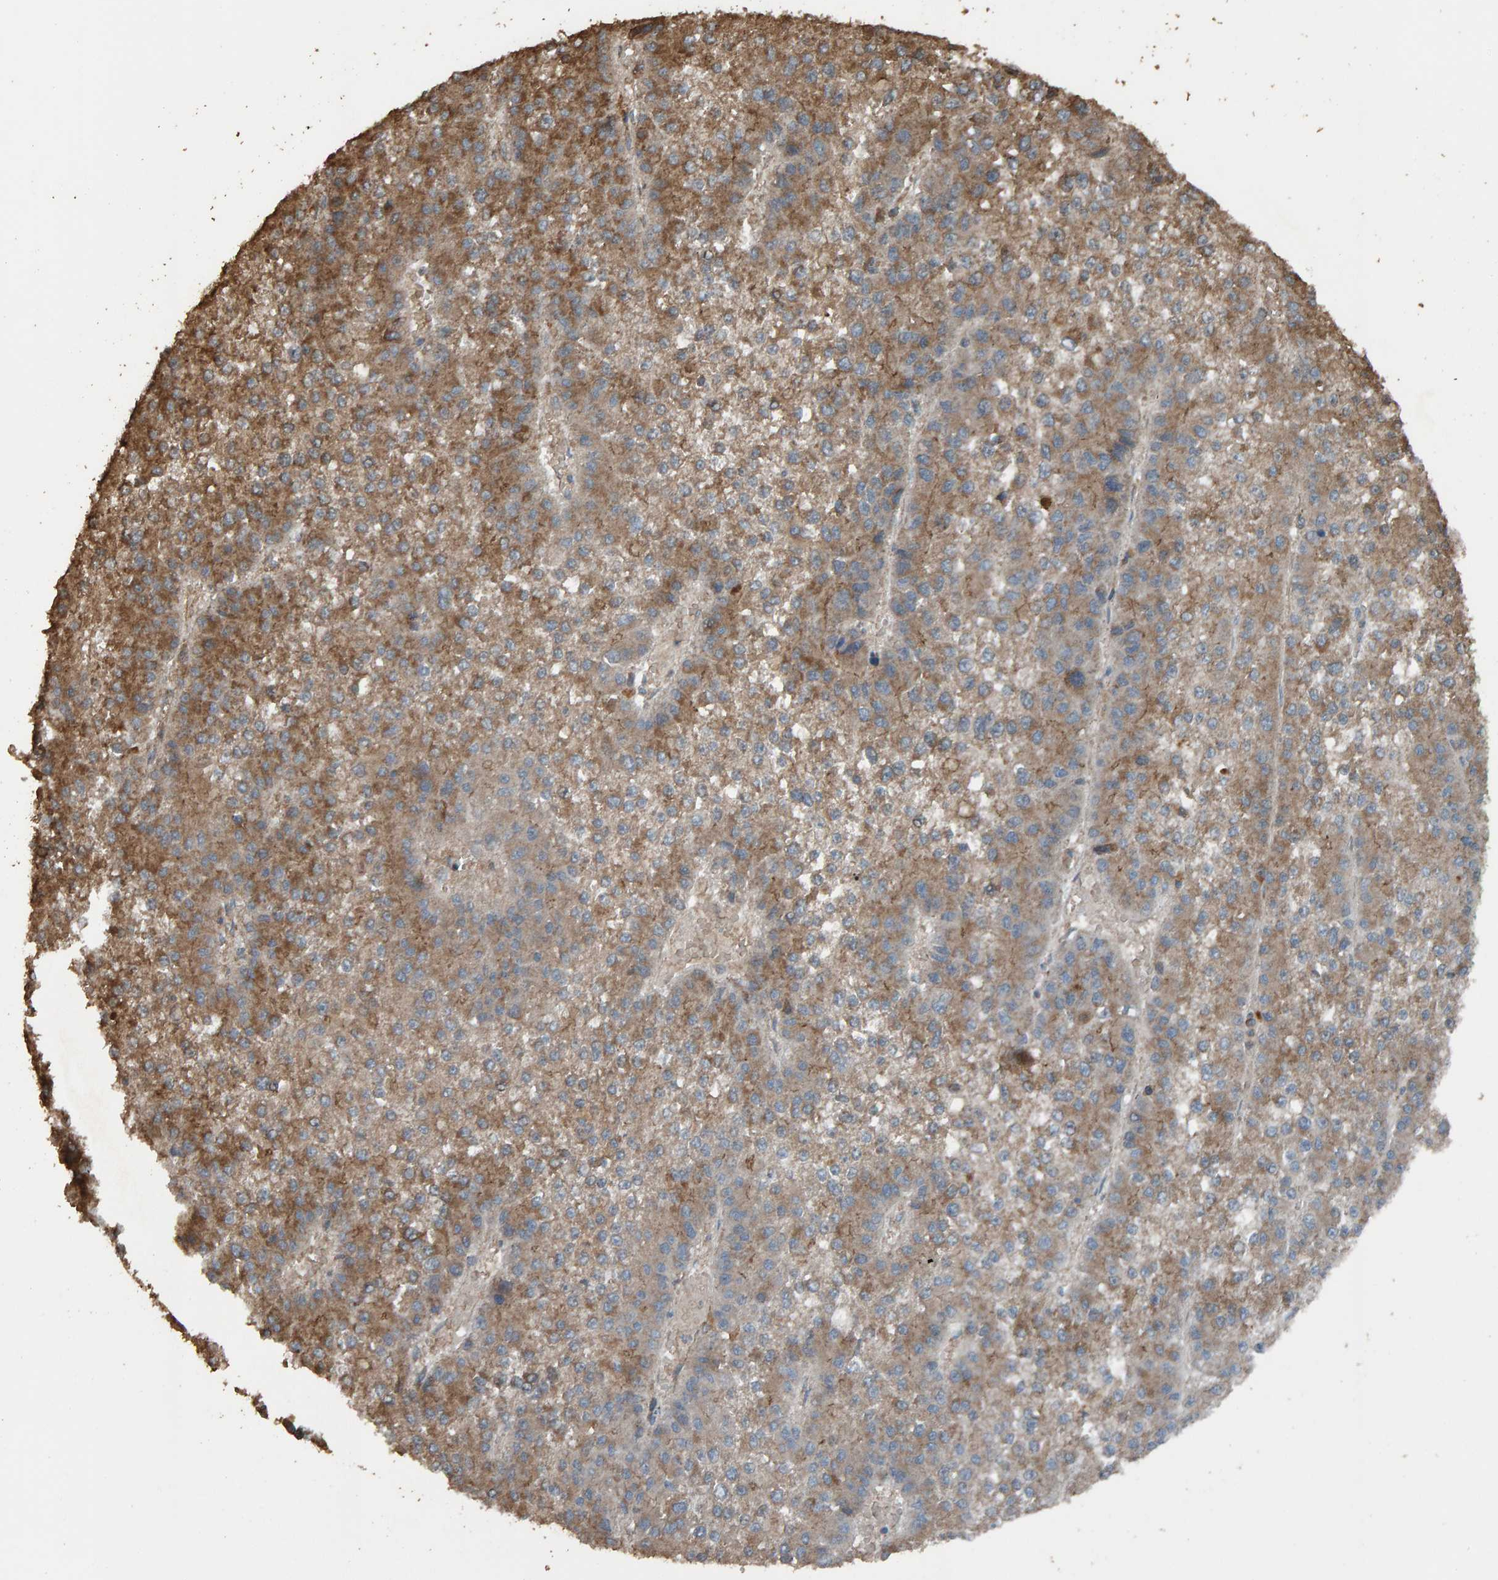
{"staining": {"intensity": "moderate", "quantity": ">75%", "location": "cytoplasmic/membranous"}, "tissue": "liver cancer", "cell_type": "Tumor cells", "image_type": "cancer", "snomed": [{"axis": "morphology", "description": "Carcinoma, Hepatocellular, NOS"}, {"axis": "topography", "description": "Liver"}], "caption": "Protein expression analysis of liver hepatocellular carcinoma exhibits moderate cytoplasmic/membranous expression in approximately >75% of tumor cells. The protein of interest is shown in brown color, while the nuclei are stained blue.", "gene": "DUS1L", "patient": {"sex": "female", "age": 73}}